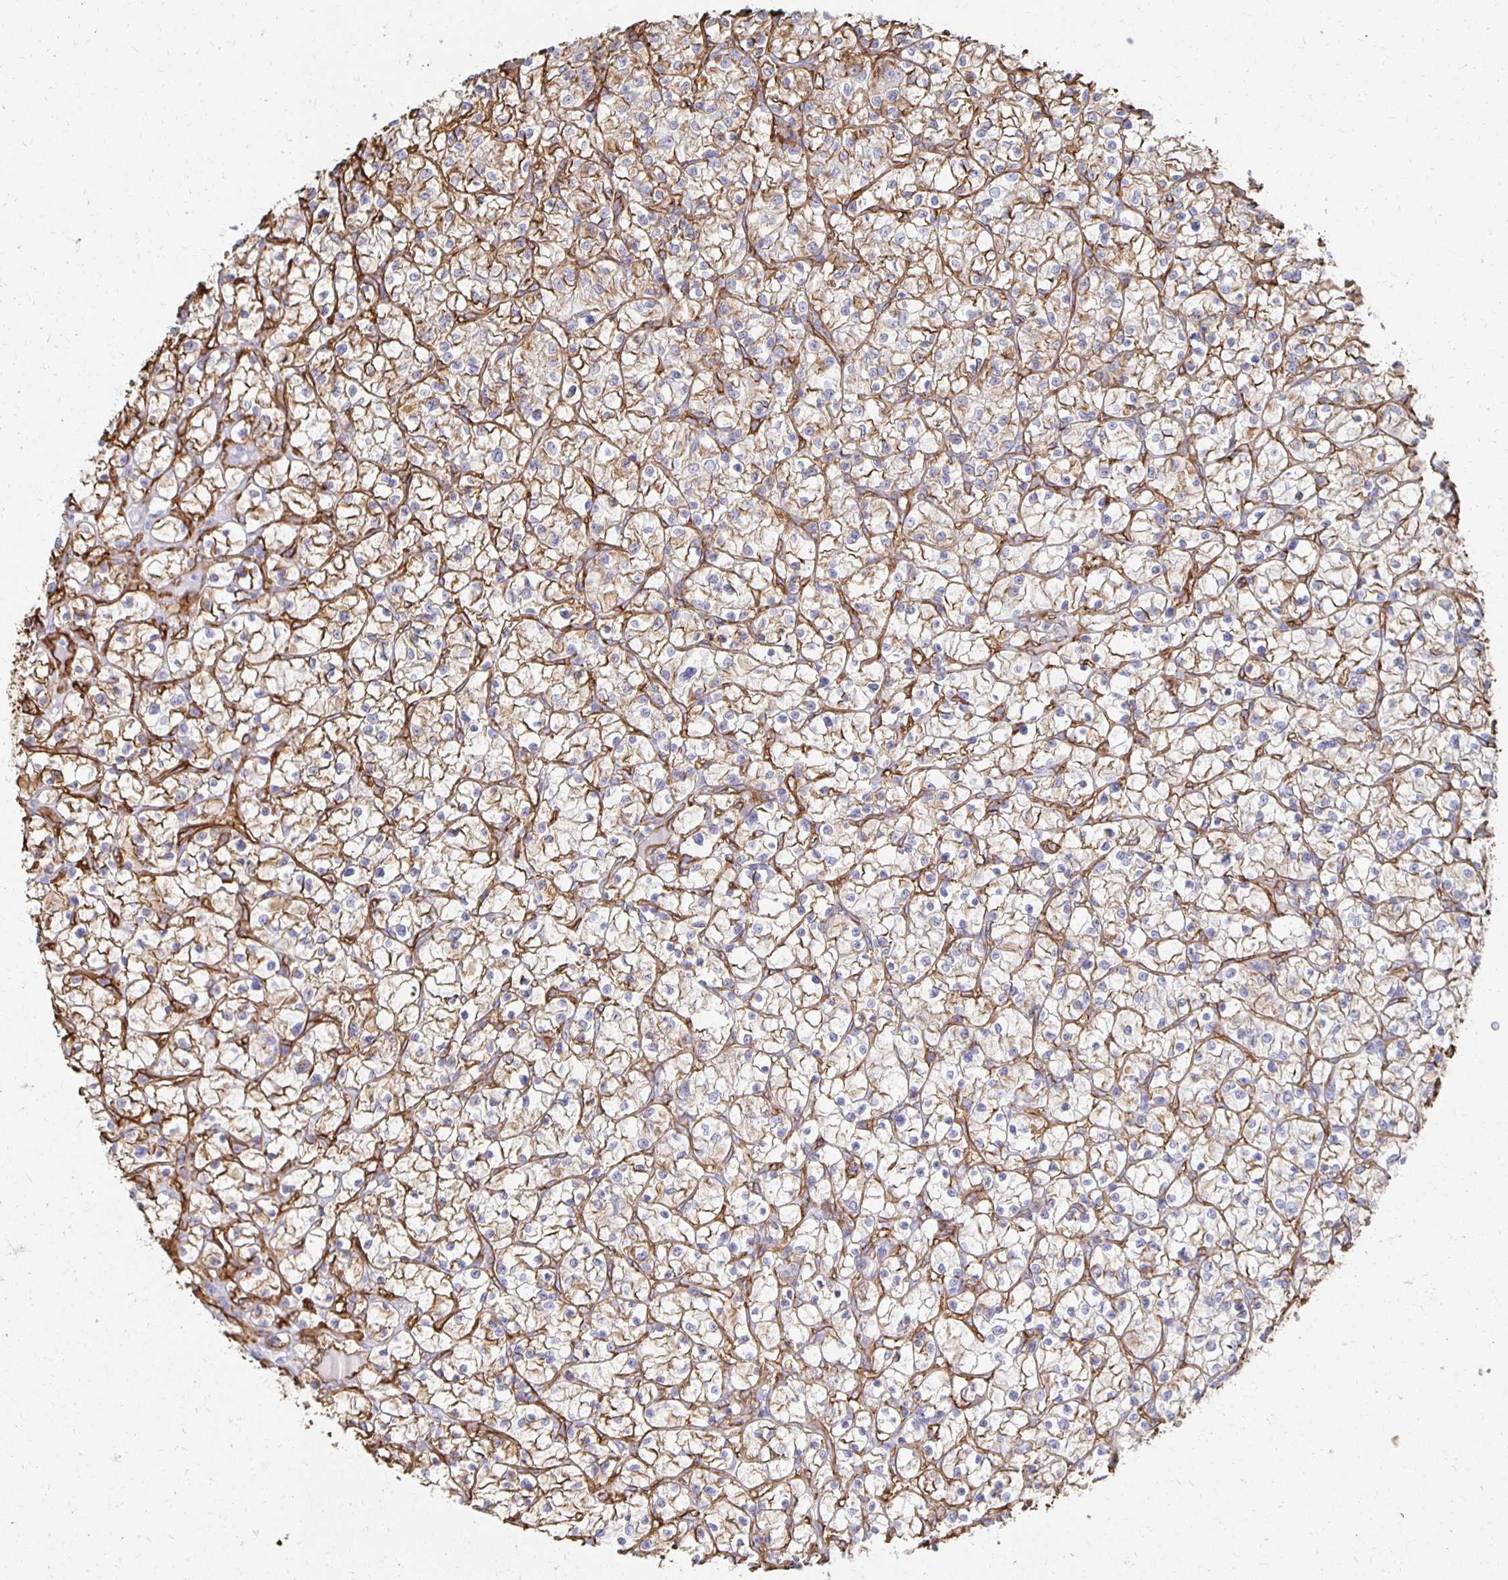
{"staining": {"intensity": "moderate", "quantity": "25%-75%", "location": "cytoplasmic/membranous"}, "tissue": "renal cancer", "cell_type": "Tumor cells", "image_type": "cancer", "snomed": [{"axis": "morphology", "description": "Adenocarcinoma, NOS"}, {"axis": "topography", "description": "Kidney"}], "caption": "IHC (DAB (3,3'-diaminobenzidine)) staining of human adenocarcinoma (renal) demonstrates moderate cytoplasmic/membranous protein positivity in approximately 25%-75% of tumor cells.", "gene": "VIPR2", "patient": {"sex": "female", "age": 64}}